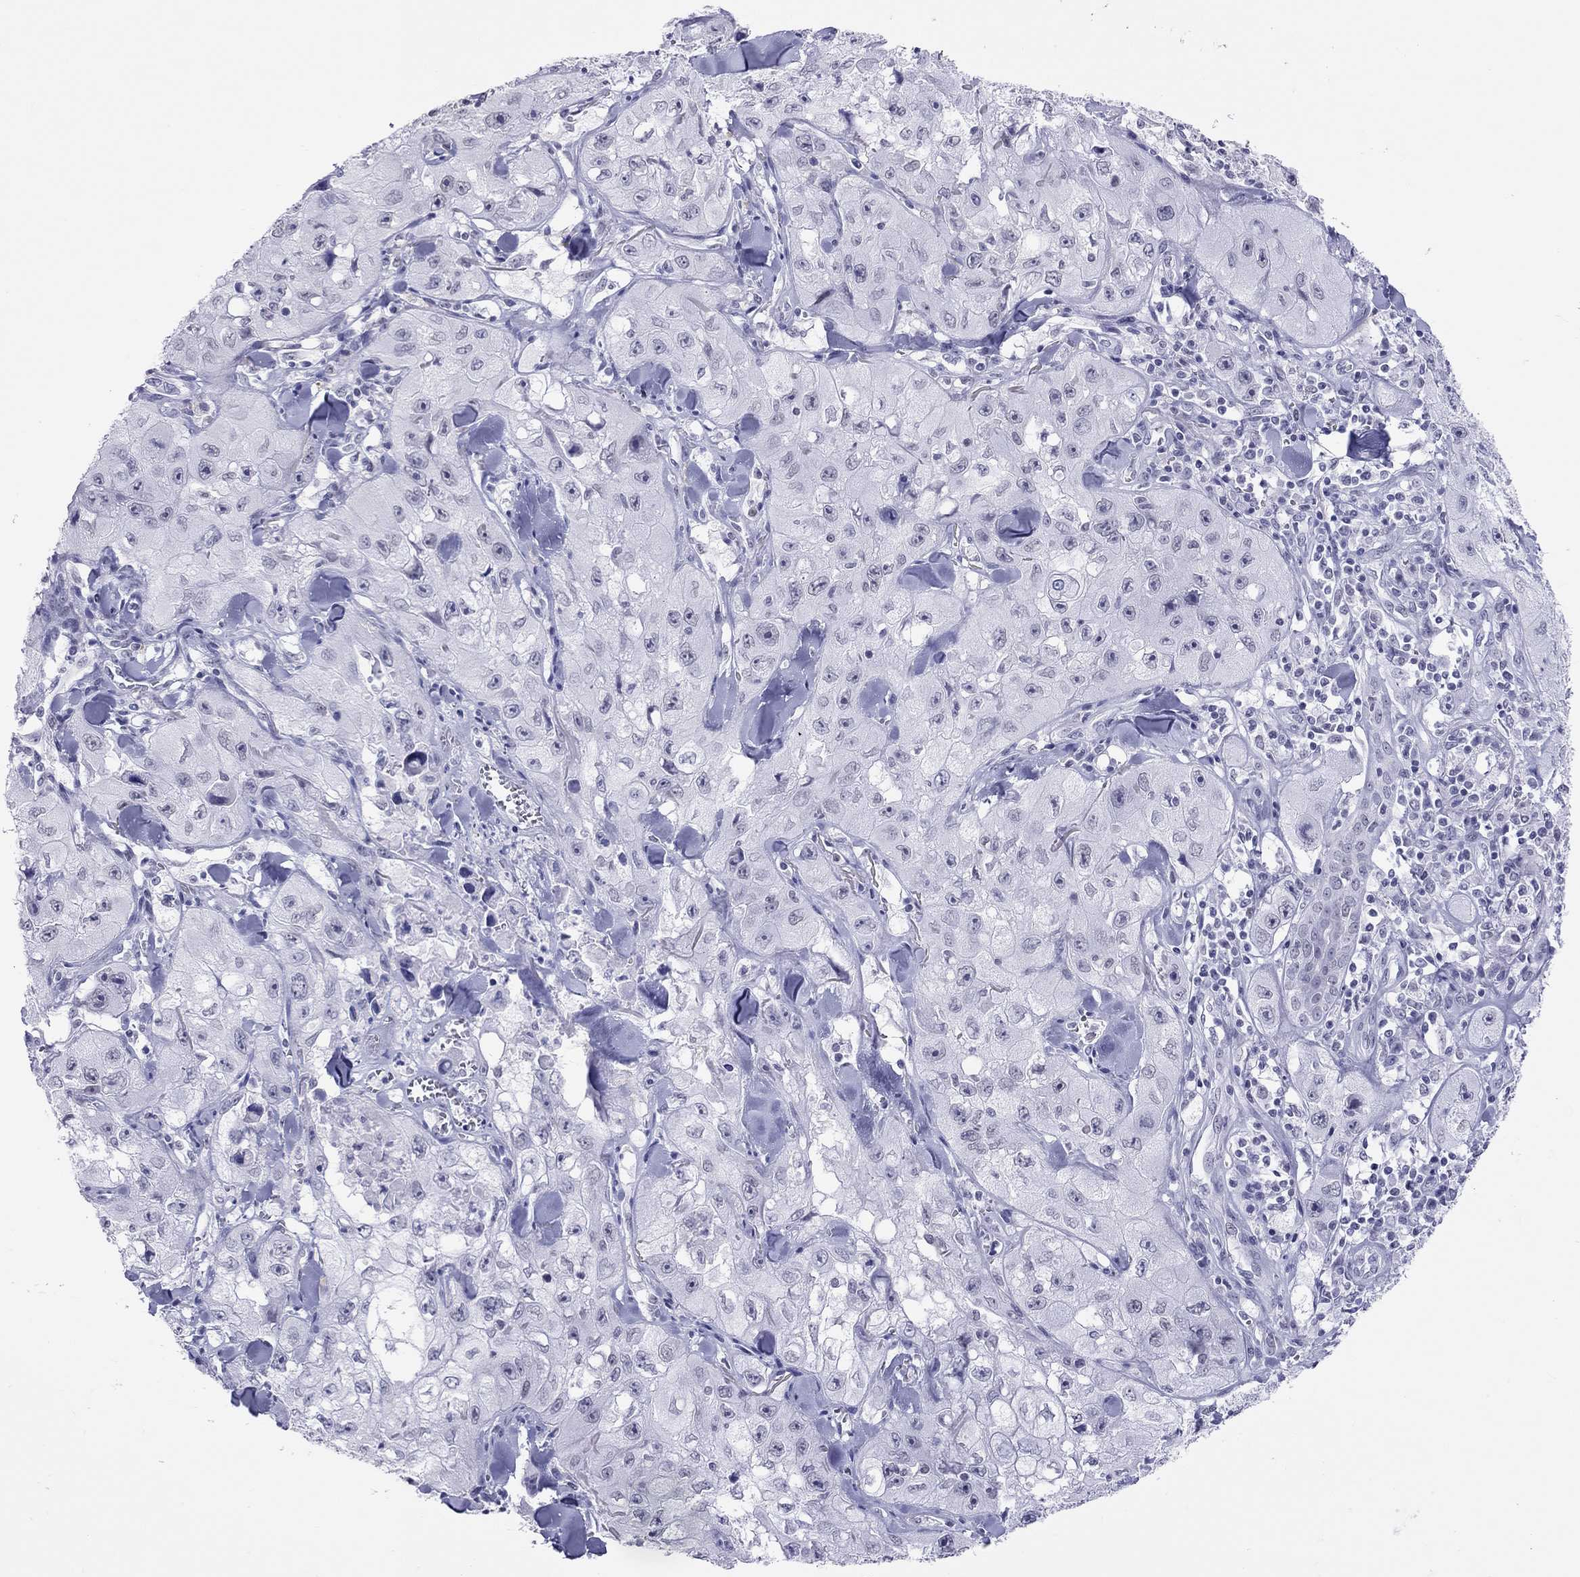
{"staining": {"intensity": "negative", "quantity": "none", "location": "none"}, "tissue": "skin cancer", "cell_type": "Tumor cells", "image_type": "cancer", "snomed": [{"axis": "morphology", "description": "Squamous cell carcinoma, NOS"}, {"axis": "topography", "description": "Skin"}, {"axis": "topography", "description": "Subcutis"}], "caption": "Tumor cells are negative for protein expression in human skin squamous cell carcinoma. The staining was performed using DAB (3,3'-diaminobenzidine) to visualize the protein expression in brown, while the nuclei were stained in blue with hematoxylin (Magnification: 20x).", "gene": "JHY", "patient": {"sex": "male", "age": 73}}